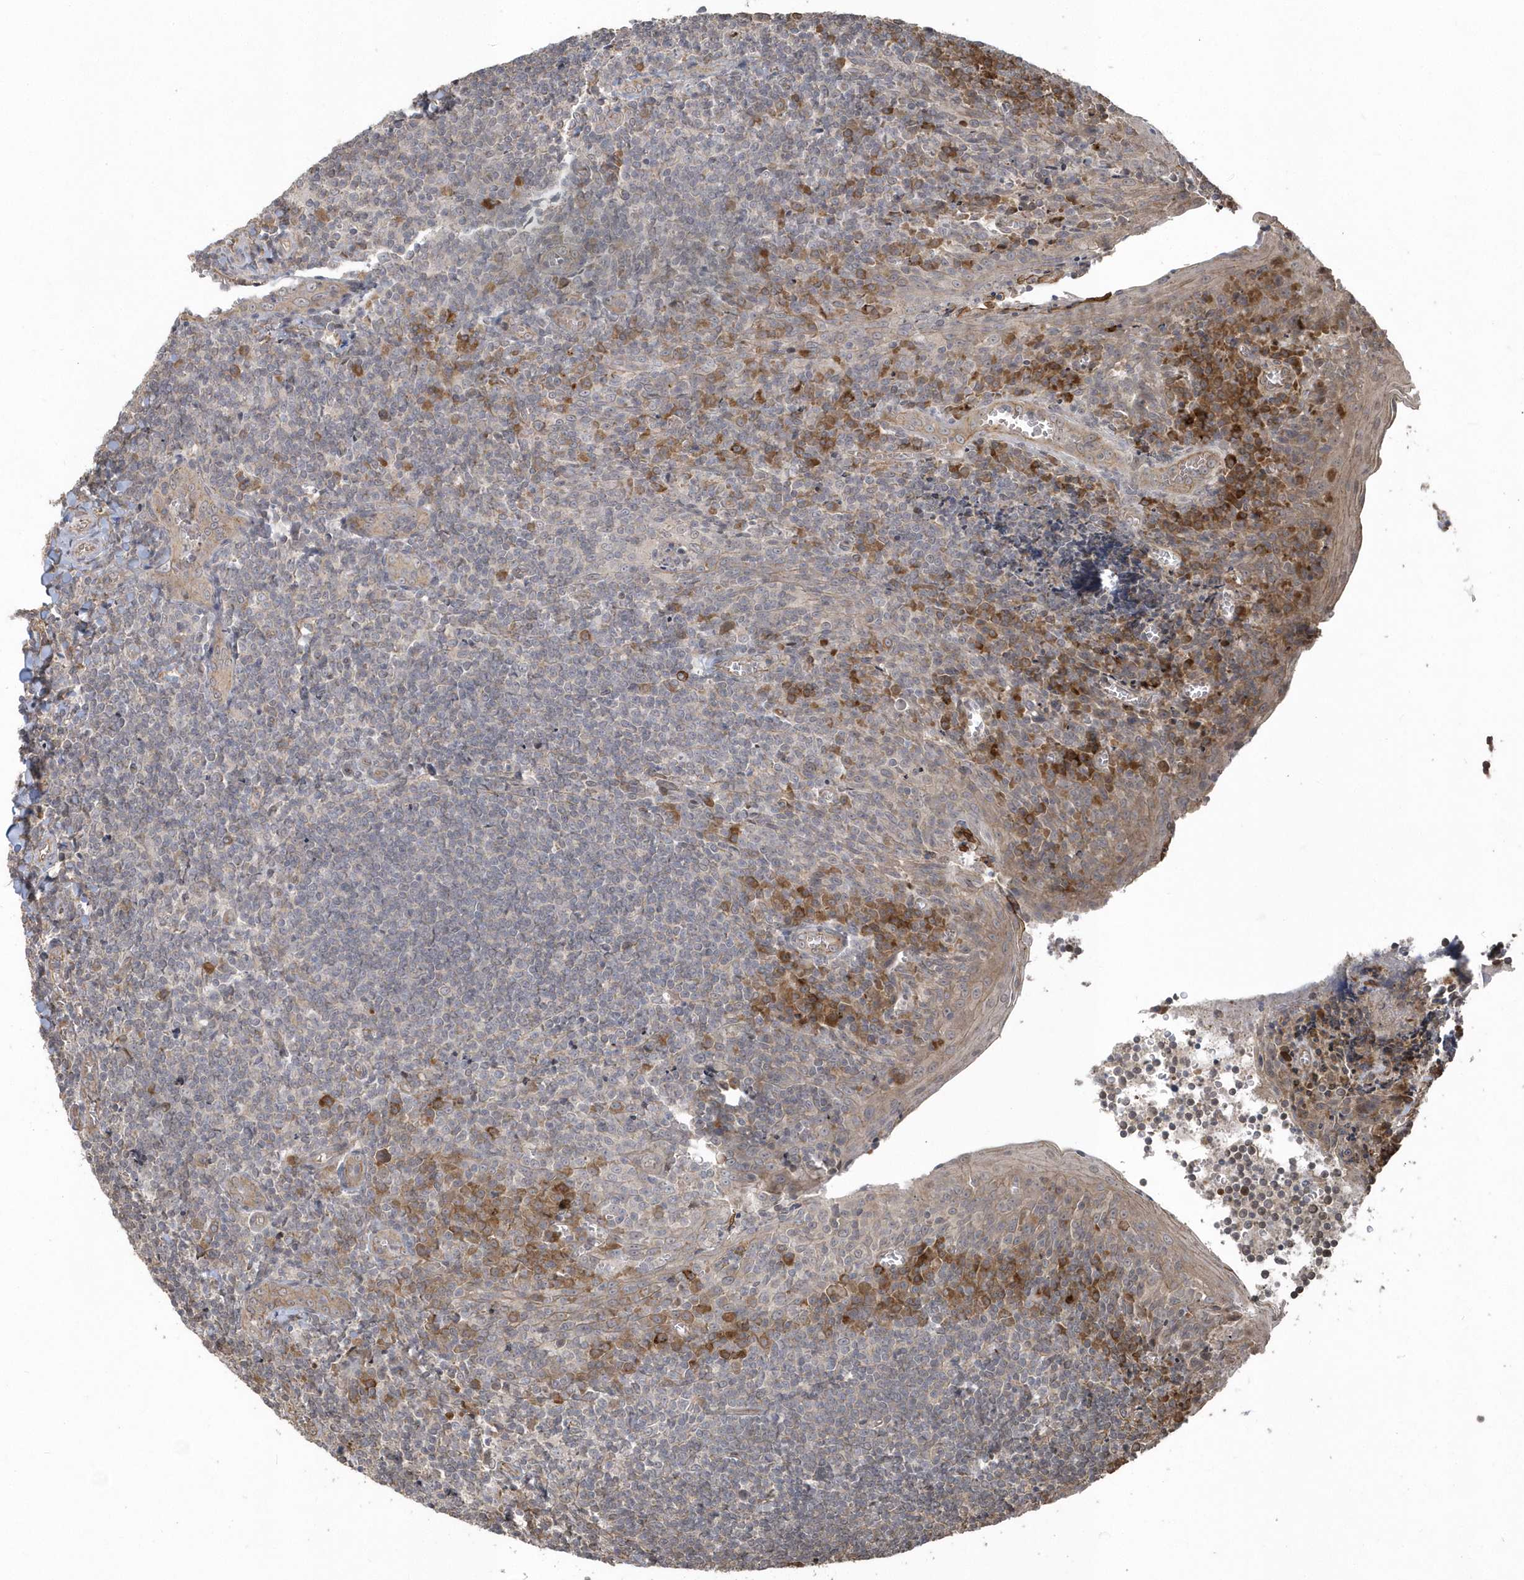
{"staining": {"intensity": "moderate", "quantity": "<25%", "location": "cytoplasmic/membranous"}, "tissue": "tonsil", "cell_type": "Germinal center cells", "image_type": "normal", "snomed": [{"axis": "morphology", "description": "Normal tissue, NOS"}, {"axis": "topography", "description": "Tonsil"}], "caption": "Tonsil stained with DAB IHC displays low levels of moderate cytoplasmic/membranous staining in approximately <25% of germinal center cells.", "gene": "HERPUD1", "patient": {"sex": "male", "age": 27}}